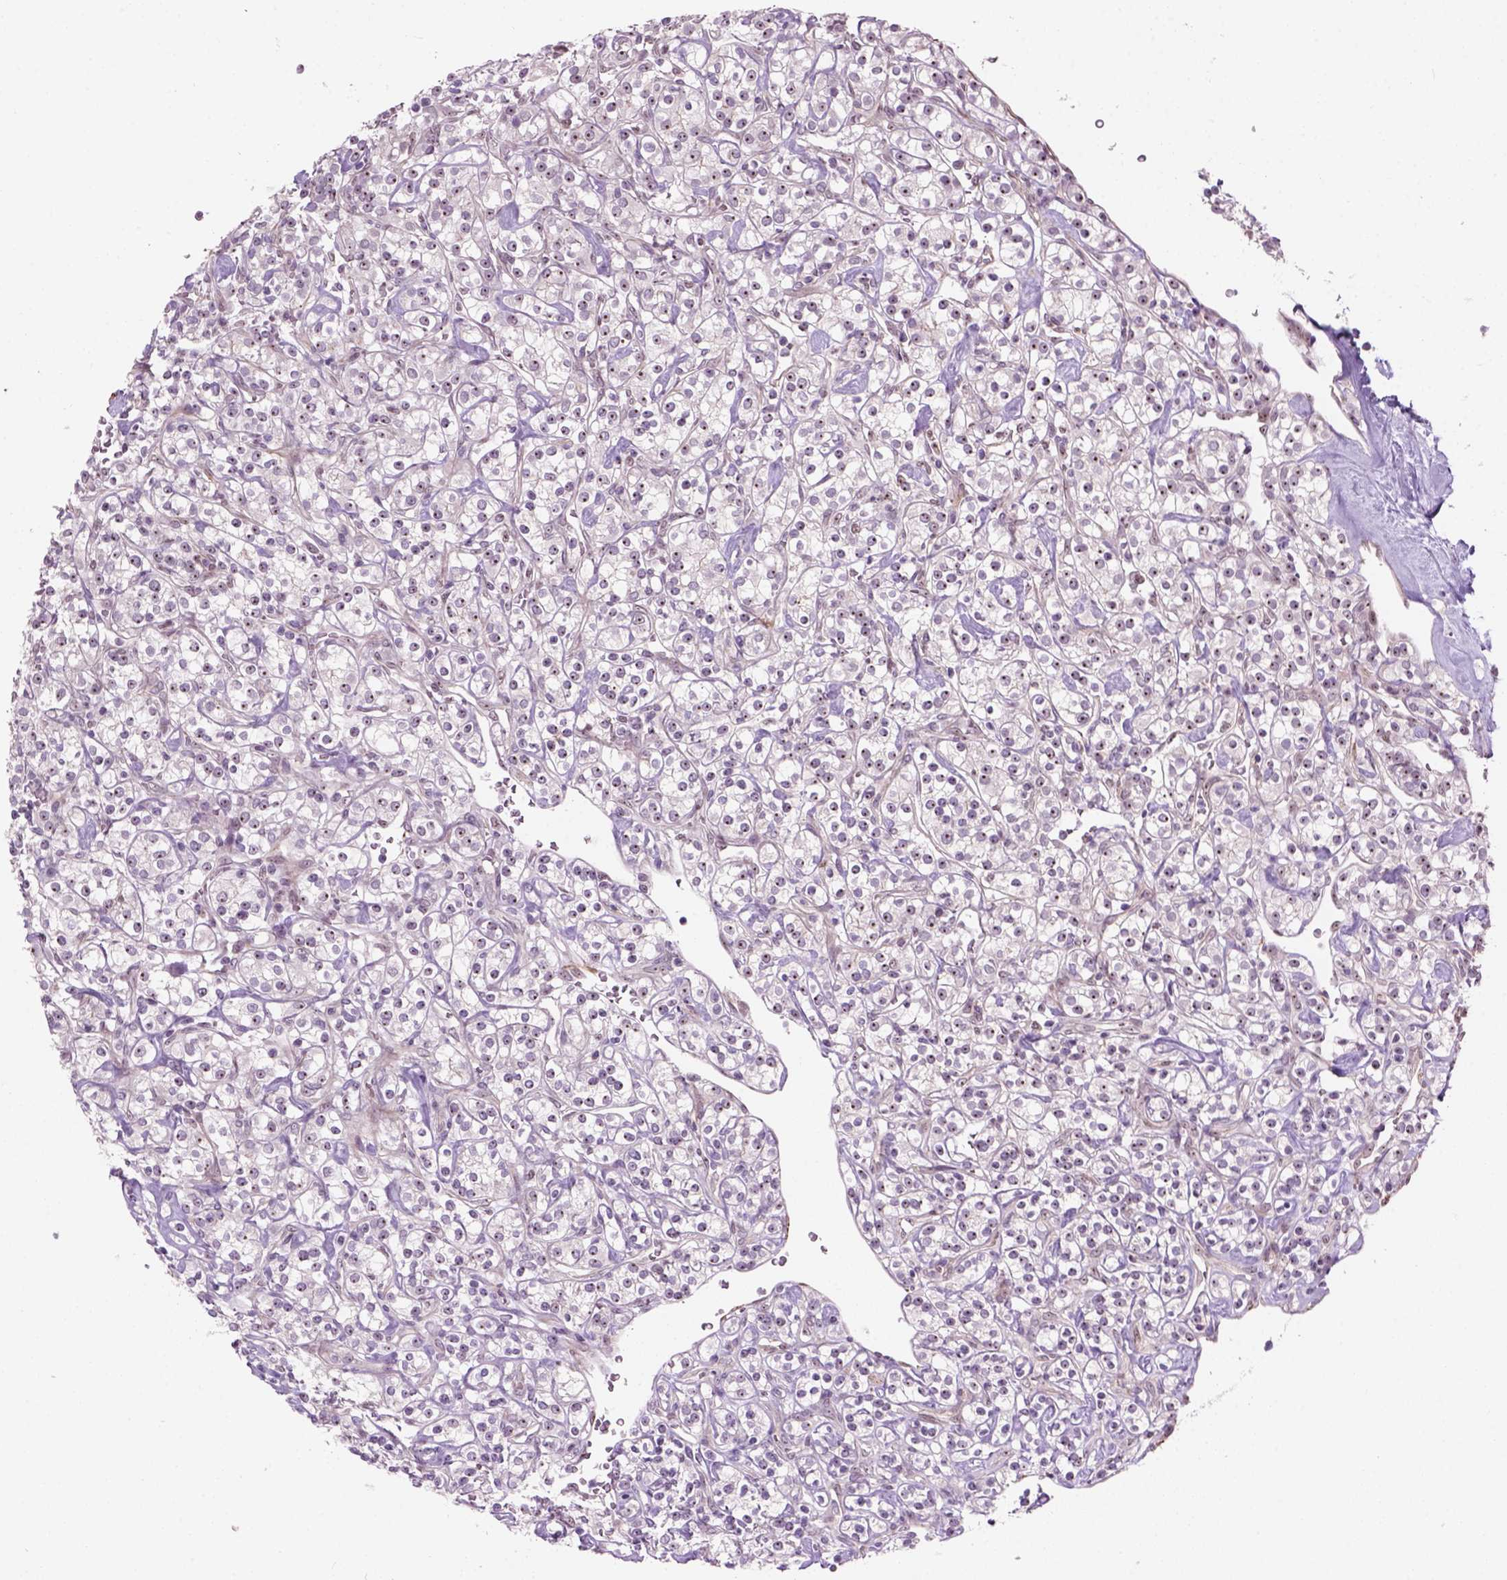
{"staining": {"intensity": "moderate", "quantity": ">75%", "location": "nuclear"}, "tissue": "renal cancer", "cell_type": "Tumor cells", "image_type": "cancer", "snomed": [{"axis": "morphology", "description": "Adenocarcinoma, NOS"}, {"axis": "topography", "description": "Kidney"}], "caption": "Brown immunohistochemical staining in human renal cancer (adenocarcinoma) exhibits moderate nuclear expression in about >75% of tumor cells. (Brightfield microscopy of DAB IHC at high magnification).", "gene": "RRS1", "patient": {"sex": "male", "age": 77}}